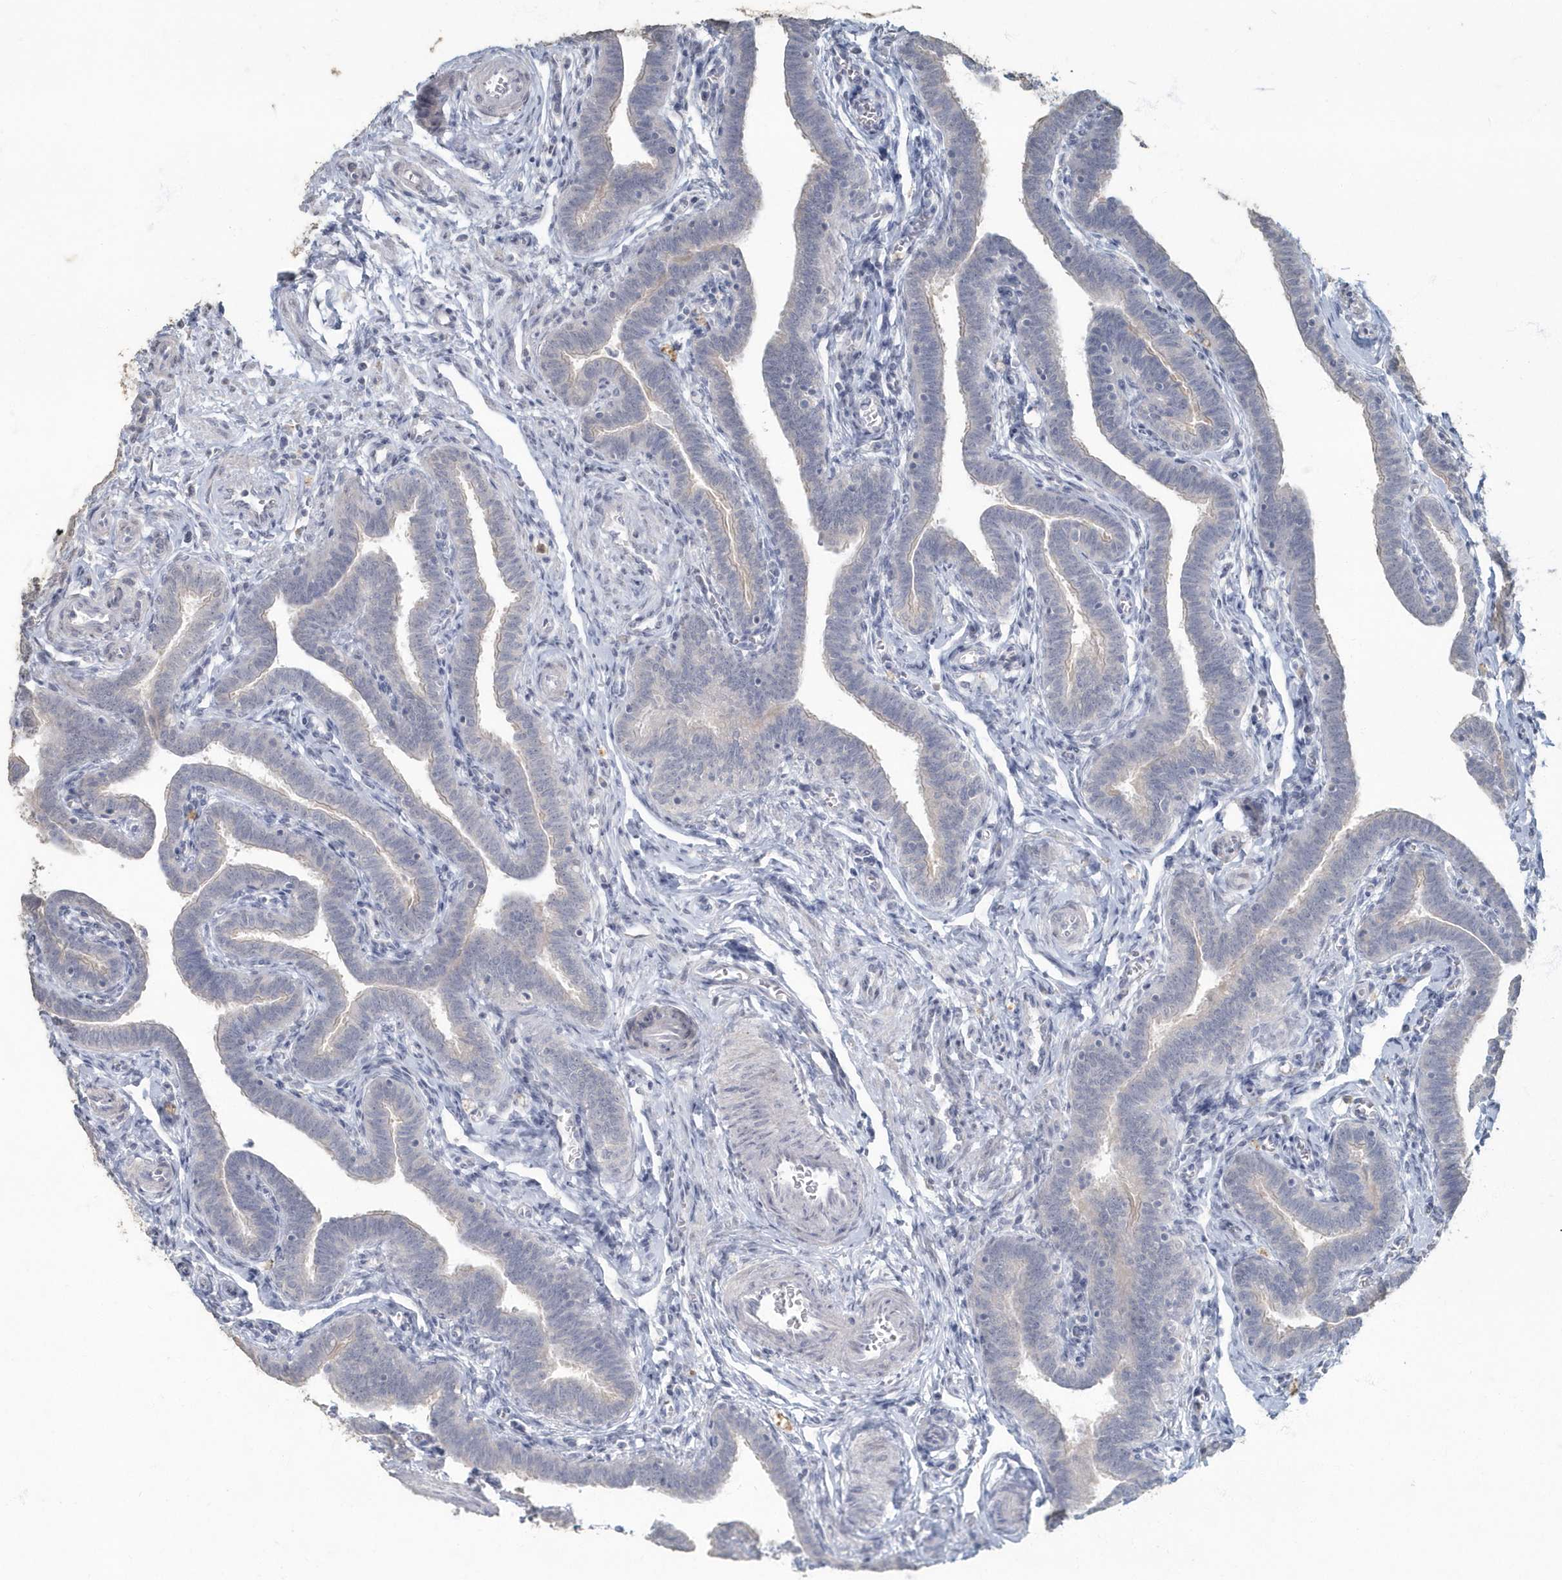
{"staining": {"intensity": "weak", "quantity": "<25%", "location": "cytoplasmic/membranous"}, "tissue": "fallopian tube", "cell_type": "Glandular cells", "image_type": "normal", "snomed": [{"axis": "morphology", "description": "Normal tissue, NOS"}, {"axis": "topography", "description": "Fallopian tube"}], "caption": "A high-resolution micrograph shows IHC staining of normal fallopian tube, which reveals no significant expression in glandular cells. (DAB (3,3'-diaminobenzidine) immunohistochemistry (IHC) with hematoxylin counter stain).", "gene": "MYOT", "patient": {"sex": "female", "age": 36}}